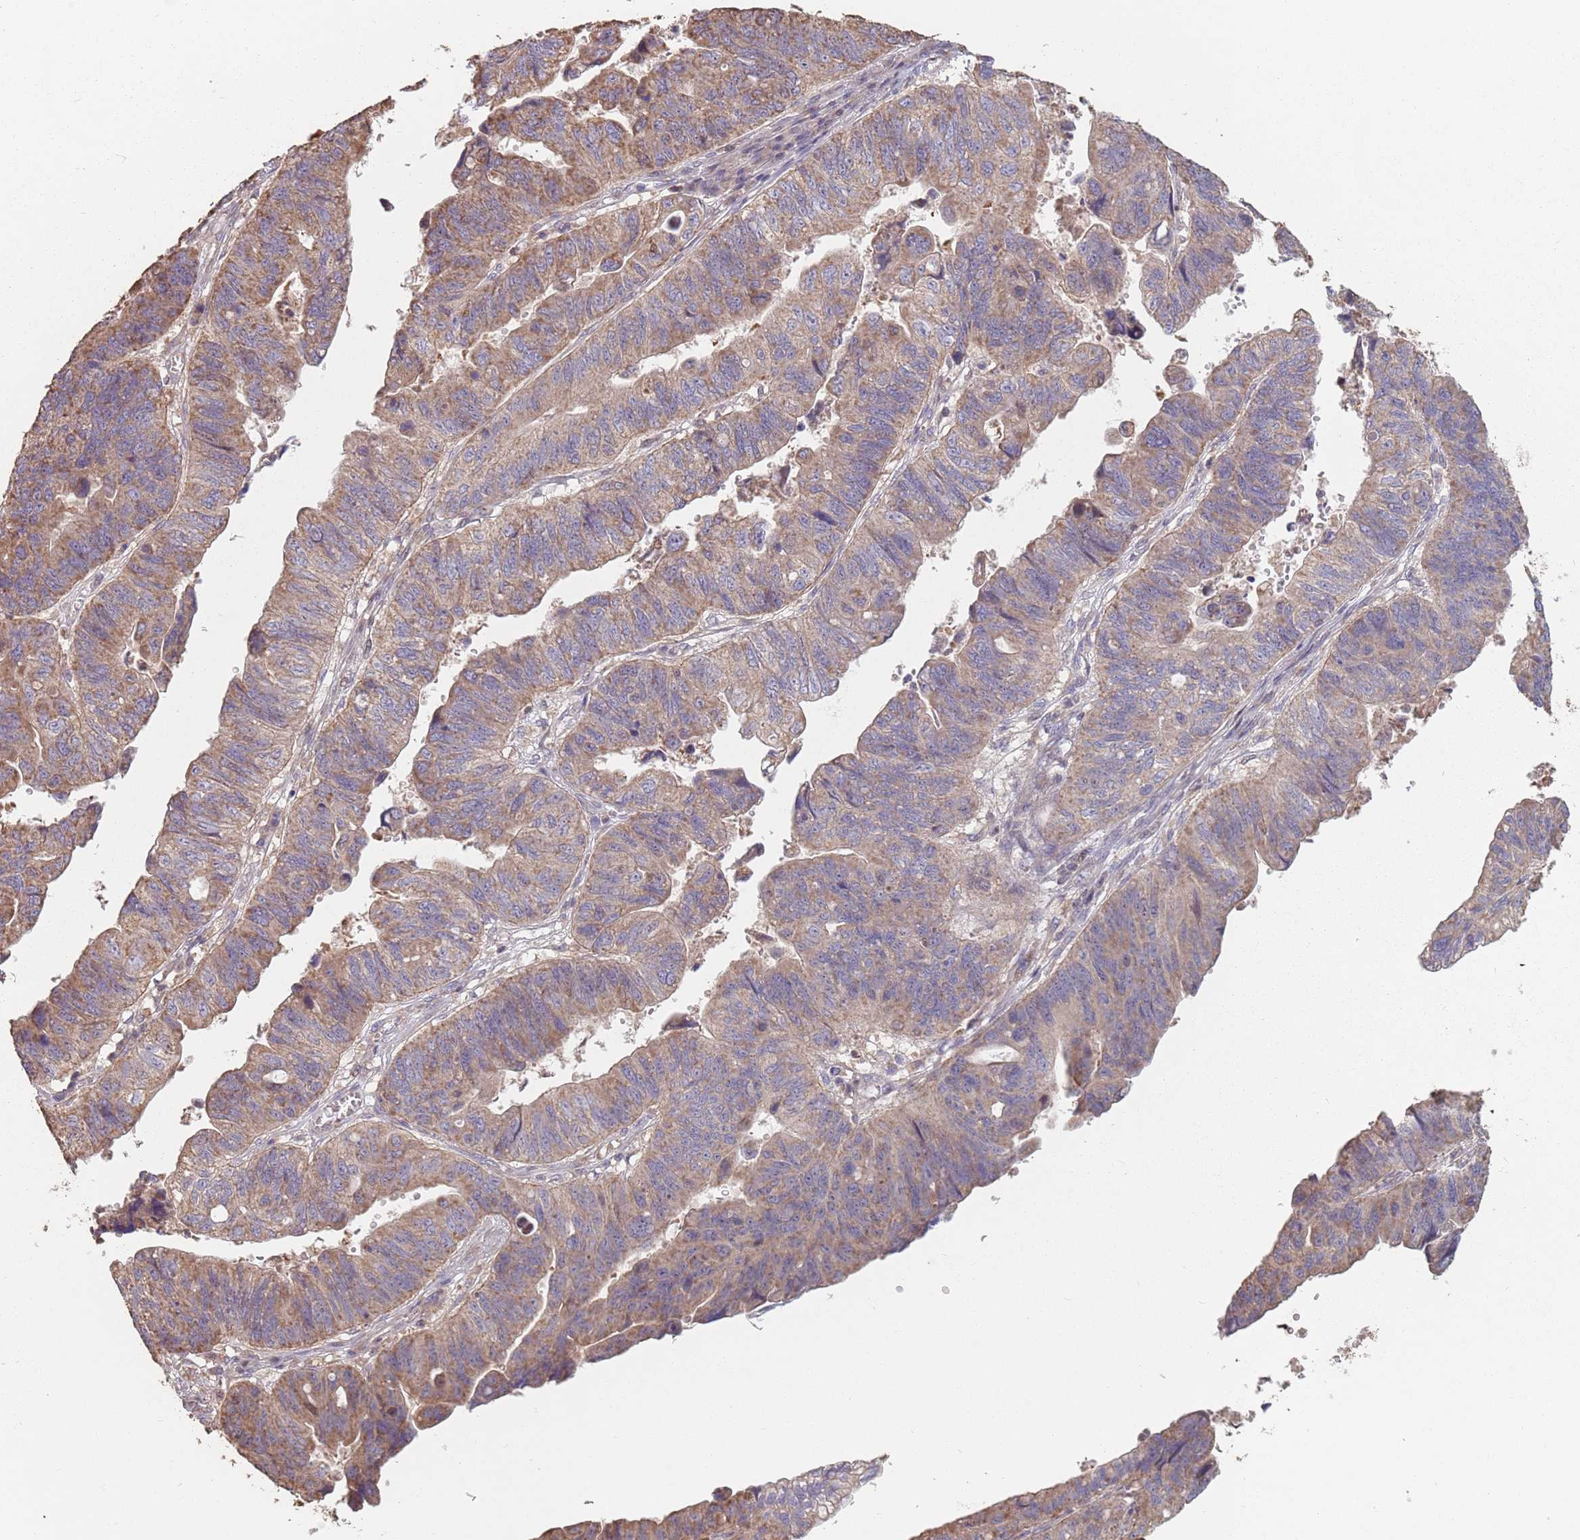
{"staining": {"intensity": "moderate", "quantity": ">75%", "location": "cytoplasmic/membranous"}, "tissue": "stomach cancer", "cell_type": "Tumor cells", "image_type": "cancer", "snomed": [{"axis": "morphology", "description": "Adenocarcinoma, NOS"}, {"axis": "topography", "description": "Stomach"}], "caption": "This histopathology image shows immunohistochemistry staining of human stomach cancer (adenocarcinoma), with medium moderate cytoplasmic/membranous expression in about >75% of tumor cells.", "gene": "VPS52", "patient": {"sex": "male", "age": 59}}